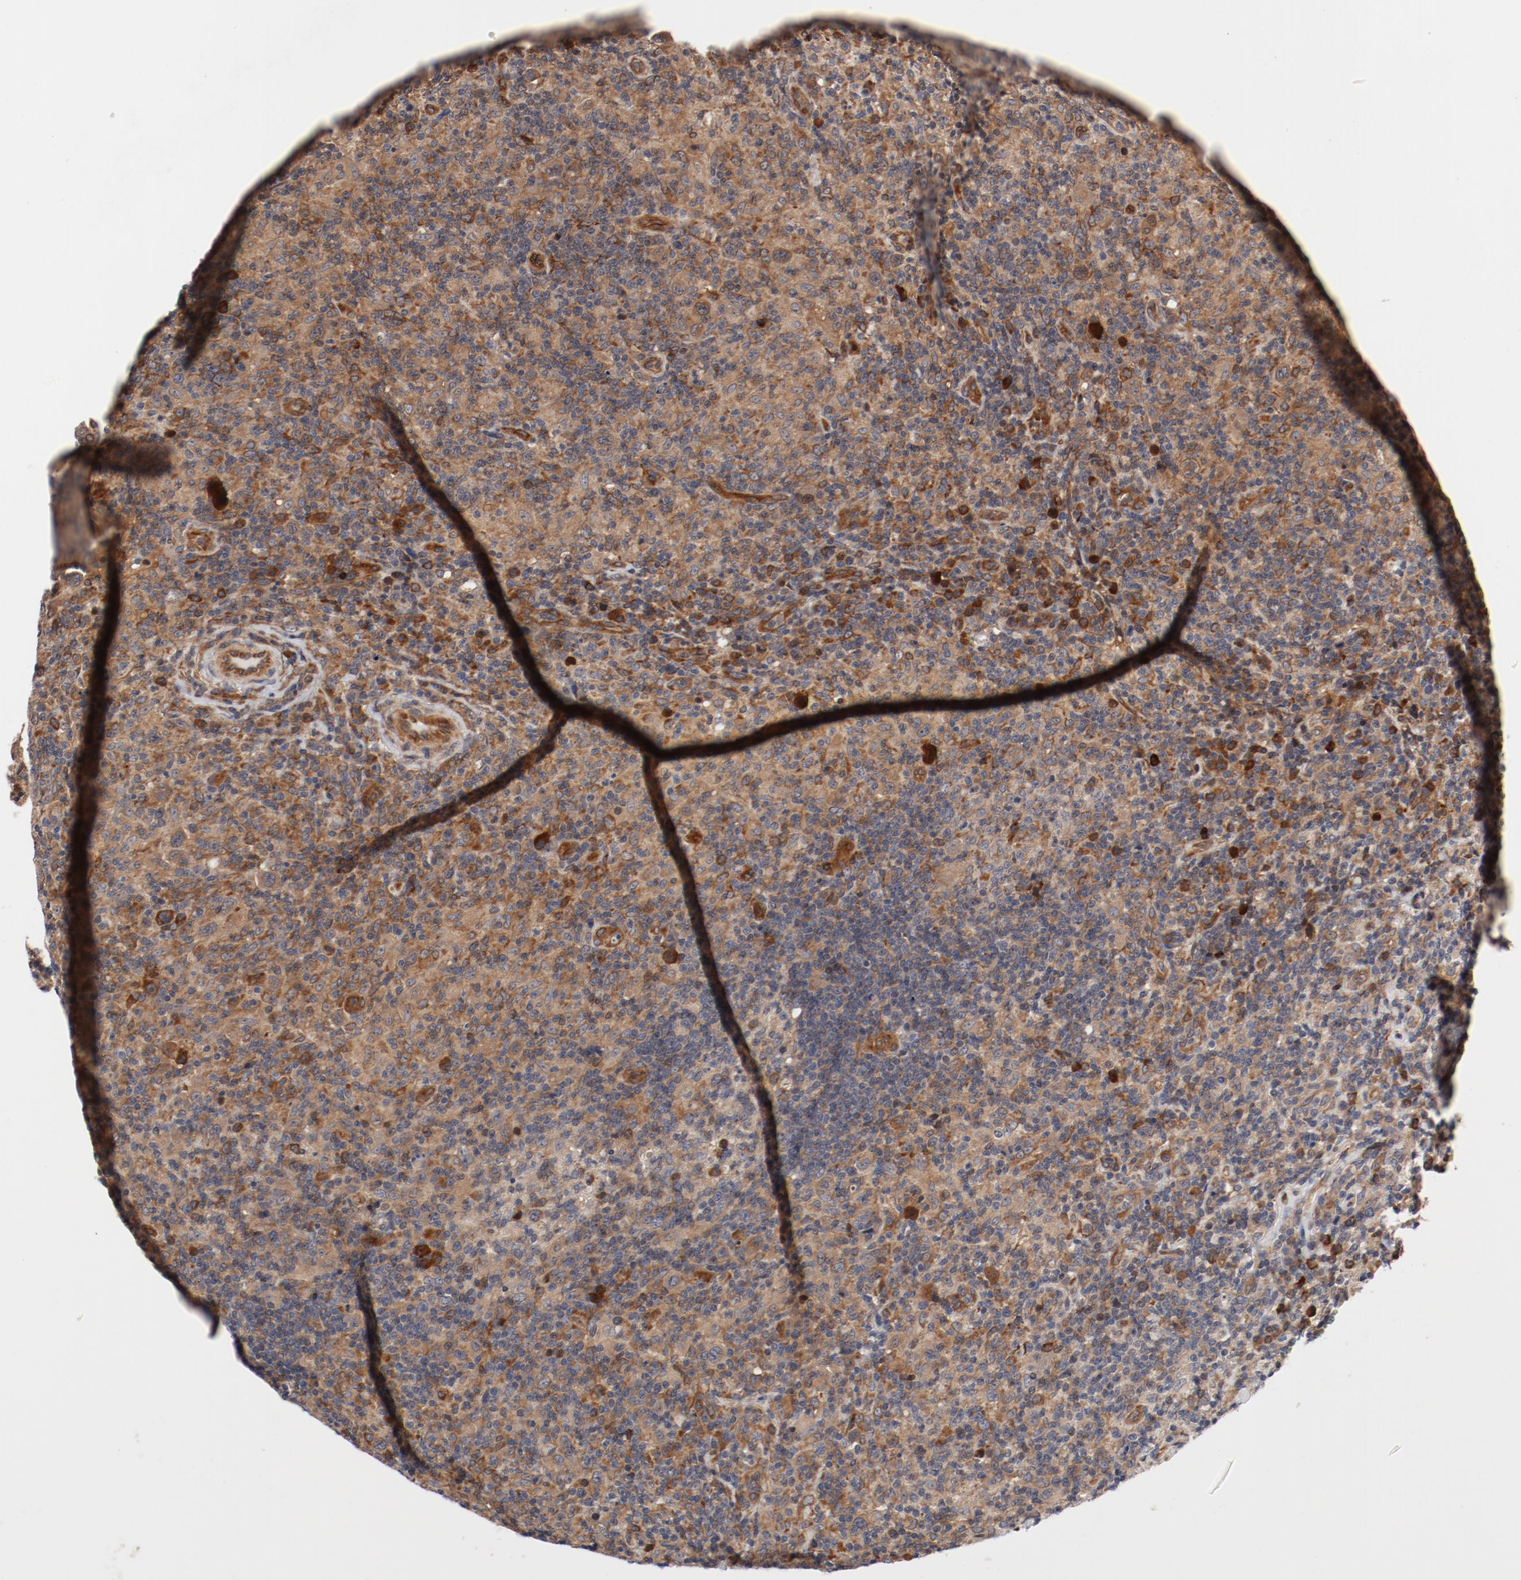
{"staining": {"intensity": "moderate", "quantity": ">75%", "location": "cytoplasmic/membranous"}, "tissue": "lymphoma", "cell_type": "Tumor cells", "image_type": "cancer", "snomed": [{"axis": "morphology", "description": "Hodgkin's disease, NOS"}, {"axis": "topography", "description": "Lymph node"}], "caption": "About >75% of tumor cells in Hodgkin's disease exhibit moderate cytoplasmic/membranous protein positivity as visualized by brown immunohistochemical staining.", "gene": "PITPNM2", "patient": {"sex": "male", "age": 65}}